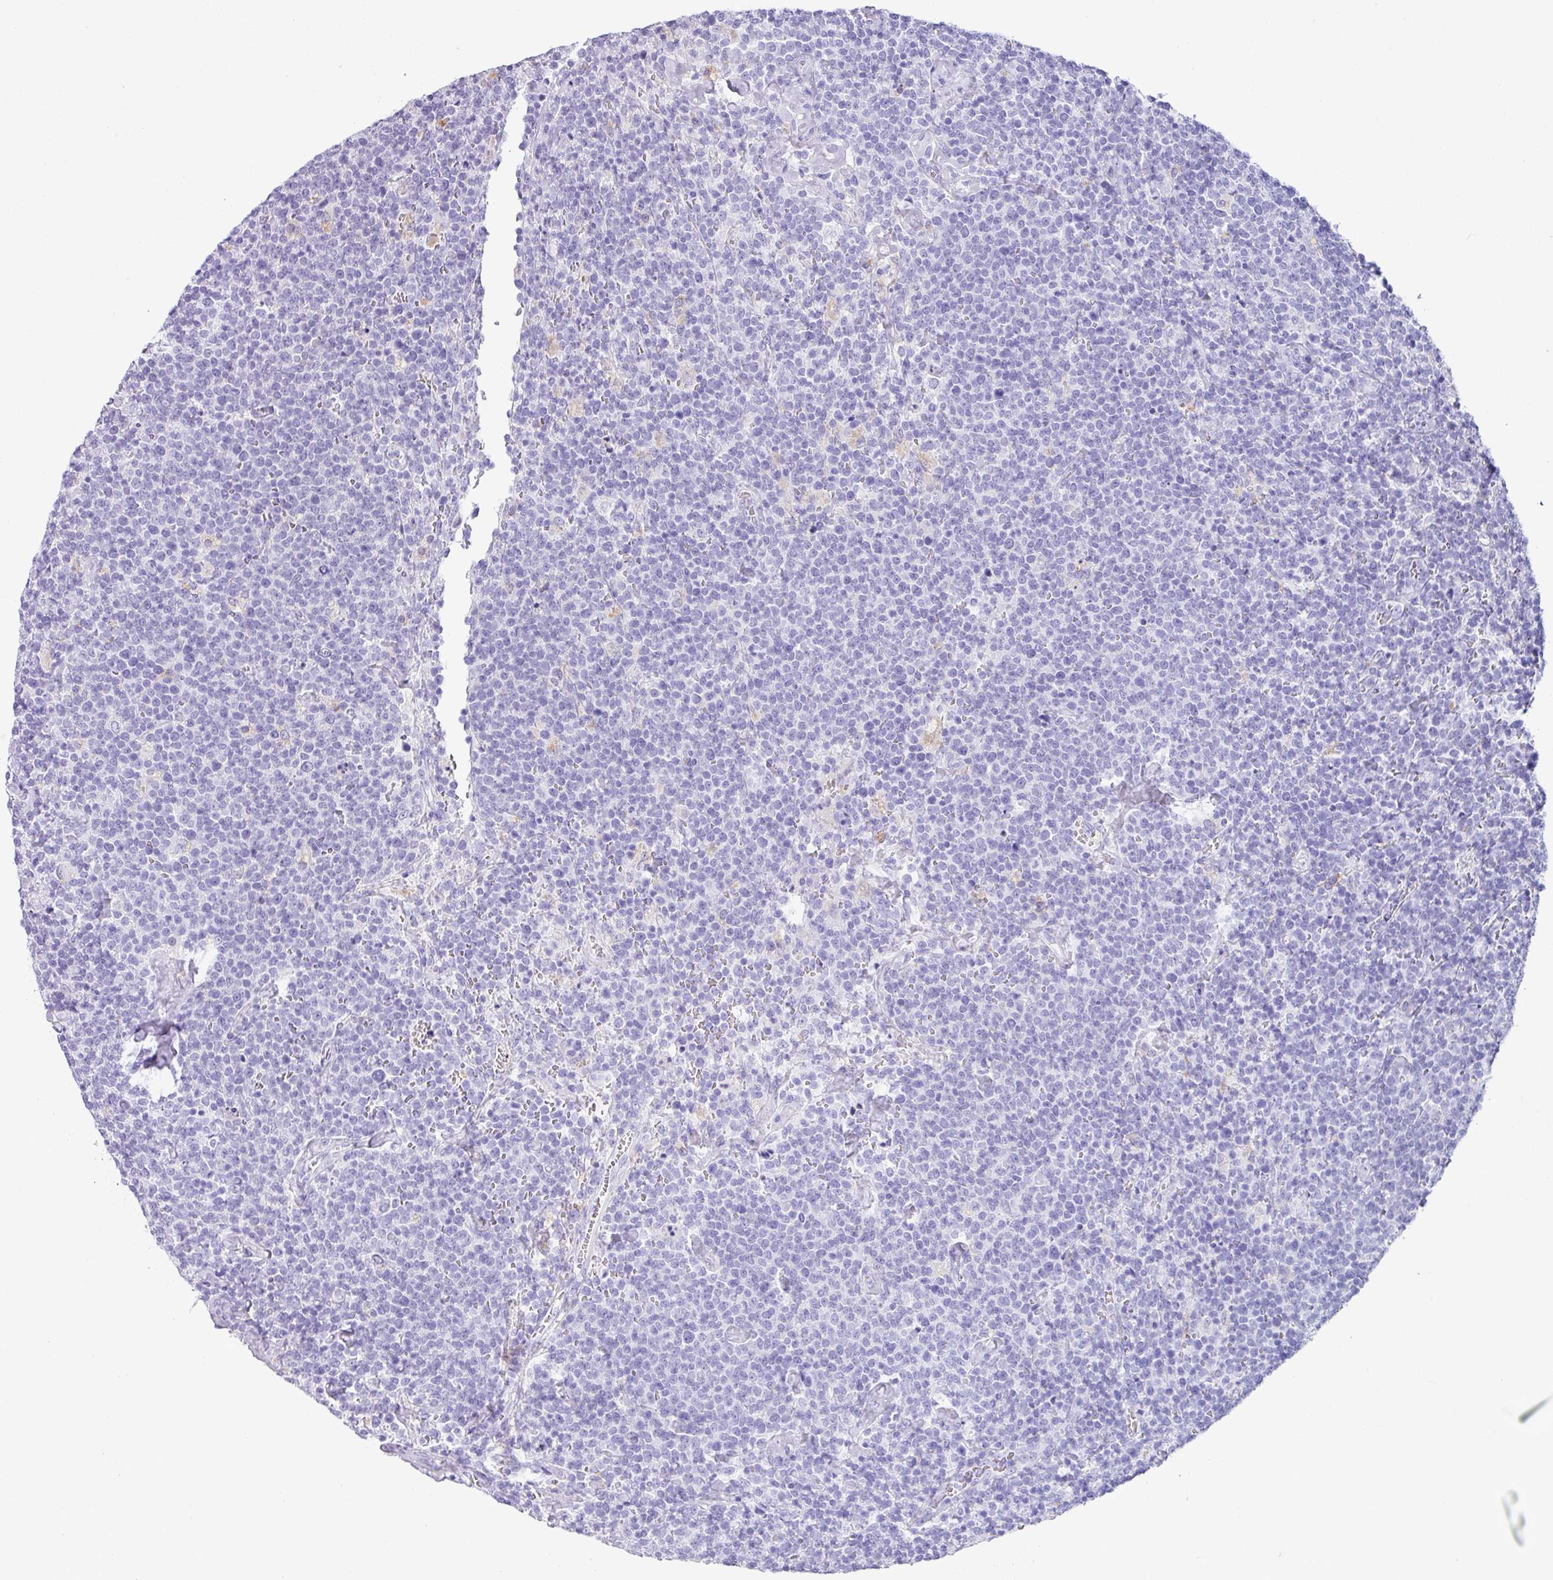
{"staining": {"intensity": "negative", "quantity": "none", "location": "none"}, "tissue": "lymphoma", "cell_type": "Tumor cells", "image_type": "cancer", "snomed": [{"axis": "morphology", "description": "Malignant lymphoma, non-Hodgkin's type, High grade"}, {"axis": "topography", "description": "Lymph node"}], "caption": "Immunohistochemistry histopathology image of lymphoma stained for a protein (brown), which exhibits no positivity in tumor cells. (Stains: DAB (3,3'-diaminobenzidine) IHC with hematoxylin counter stain, Microscopy: brightfield microscopy at high magnification).", "gene": "NCCRP1", "patient": {"sex": "male", "age": 61}}